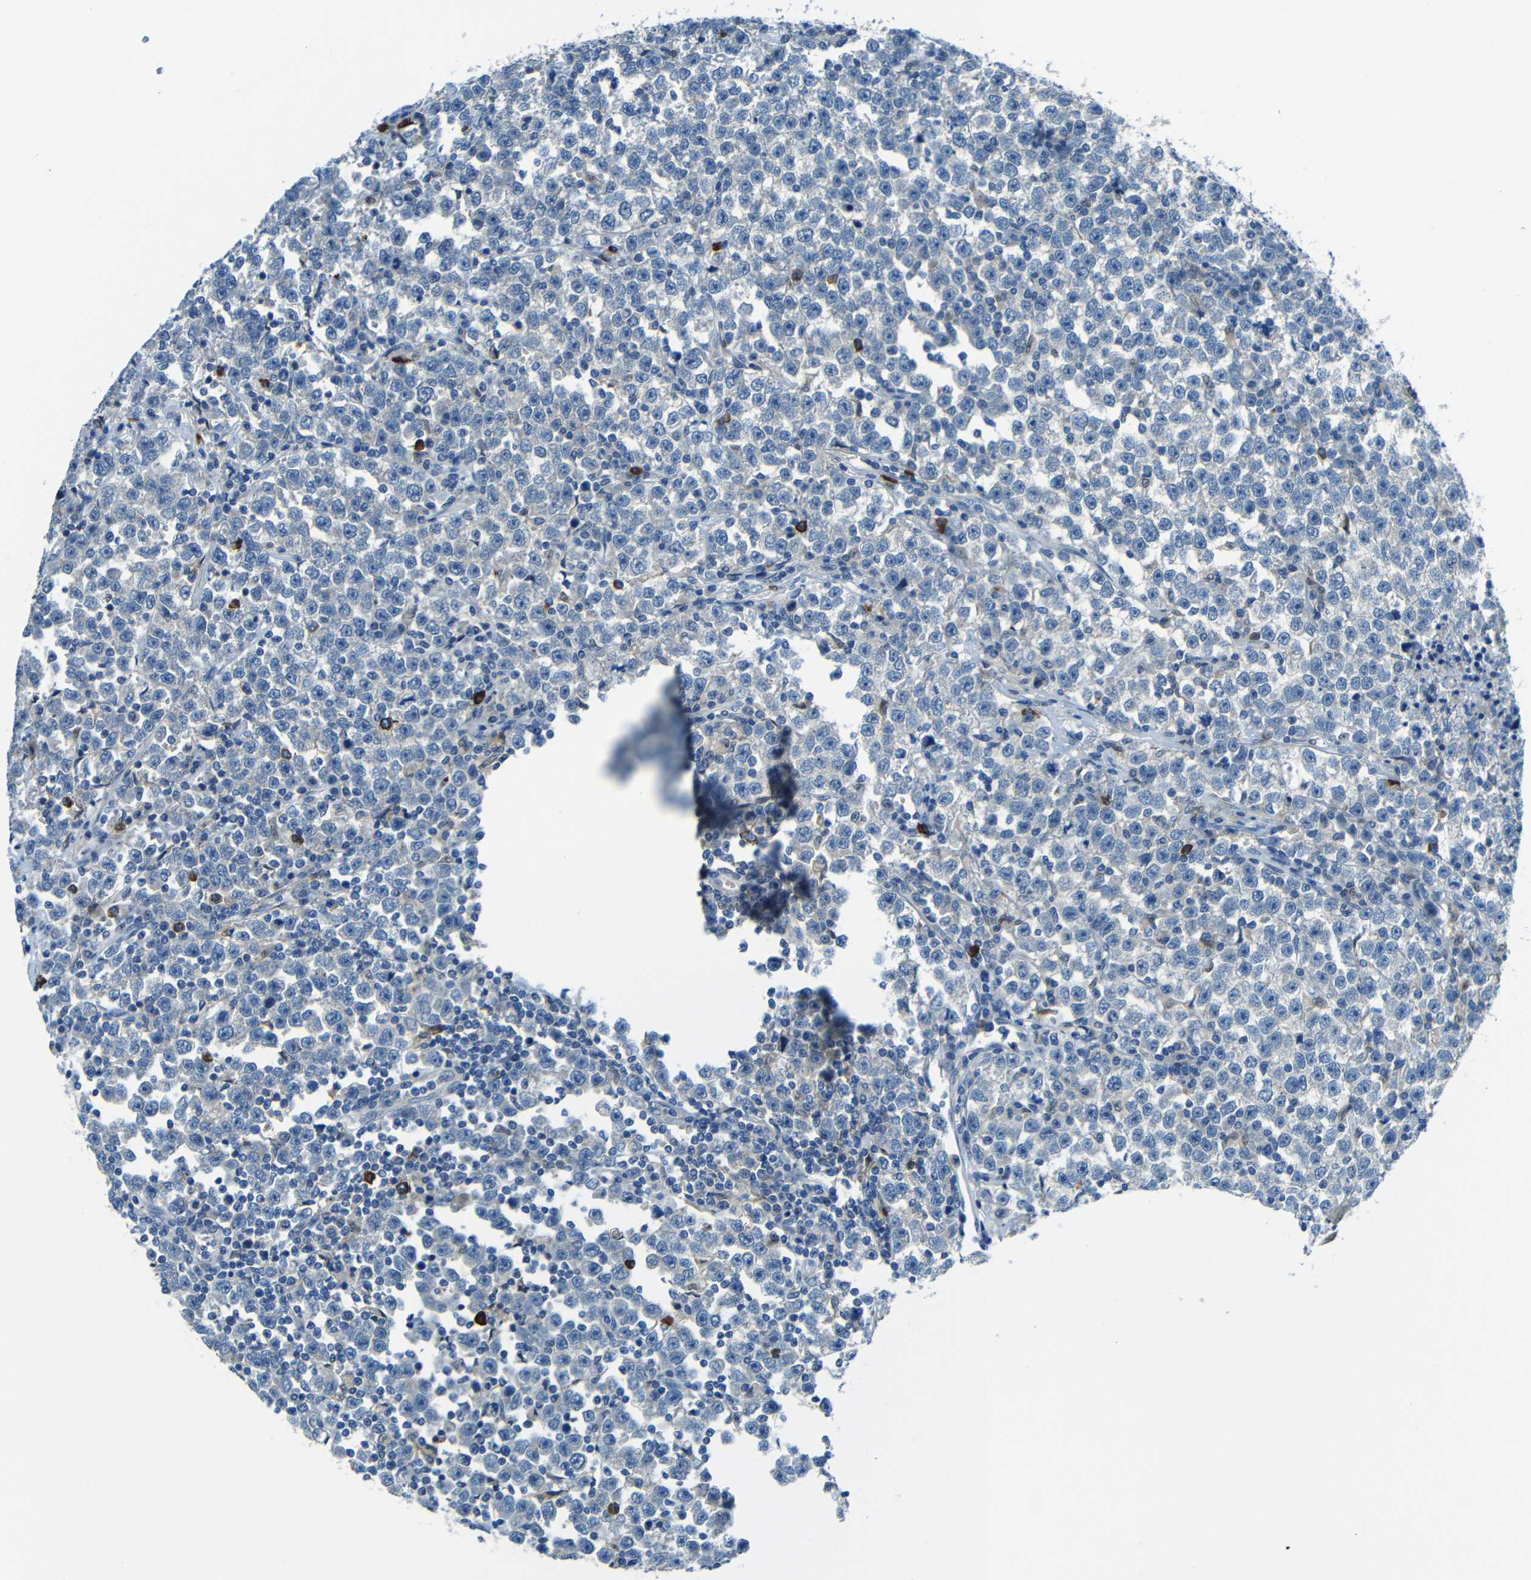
{"staining": {"intensity": "negative", "quantity": "none", "location": "none"}, "tissue": "testis cancer", "cell_type": "Tumor cells", "image_type": "cancer", "snomed": [{"axis": "morphology", "description": "Seminoma, NOS"}, {"axis": "topography", "description": "Testis"}], "caption": "Tumor cells show no significant staining in seminoma (testis).", "gene": "CYP26B1", "patient": {"sex": "male", "age": 43}}